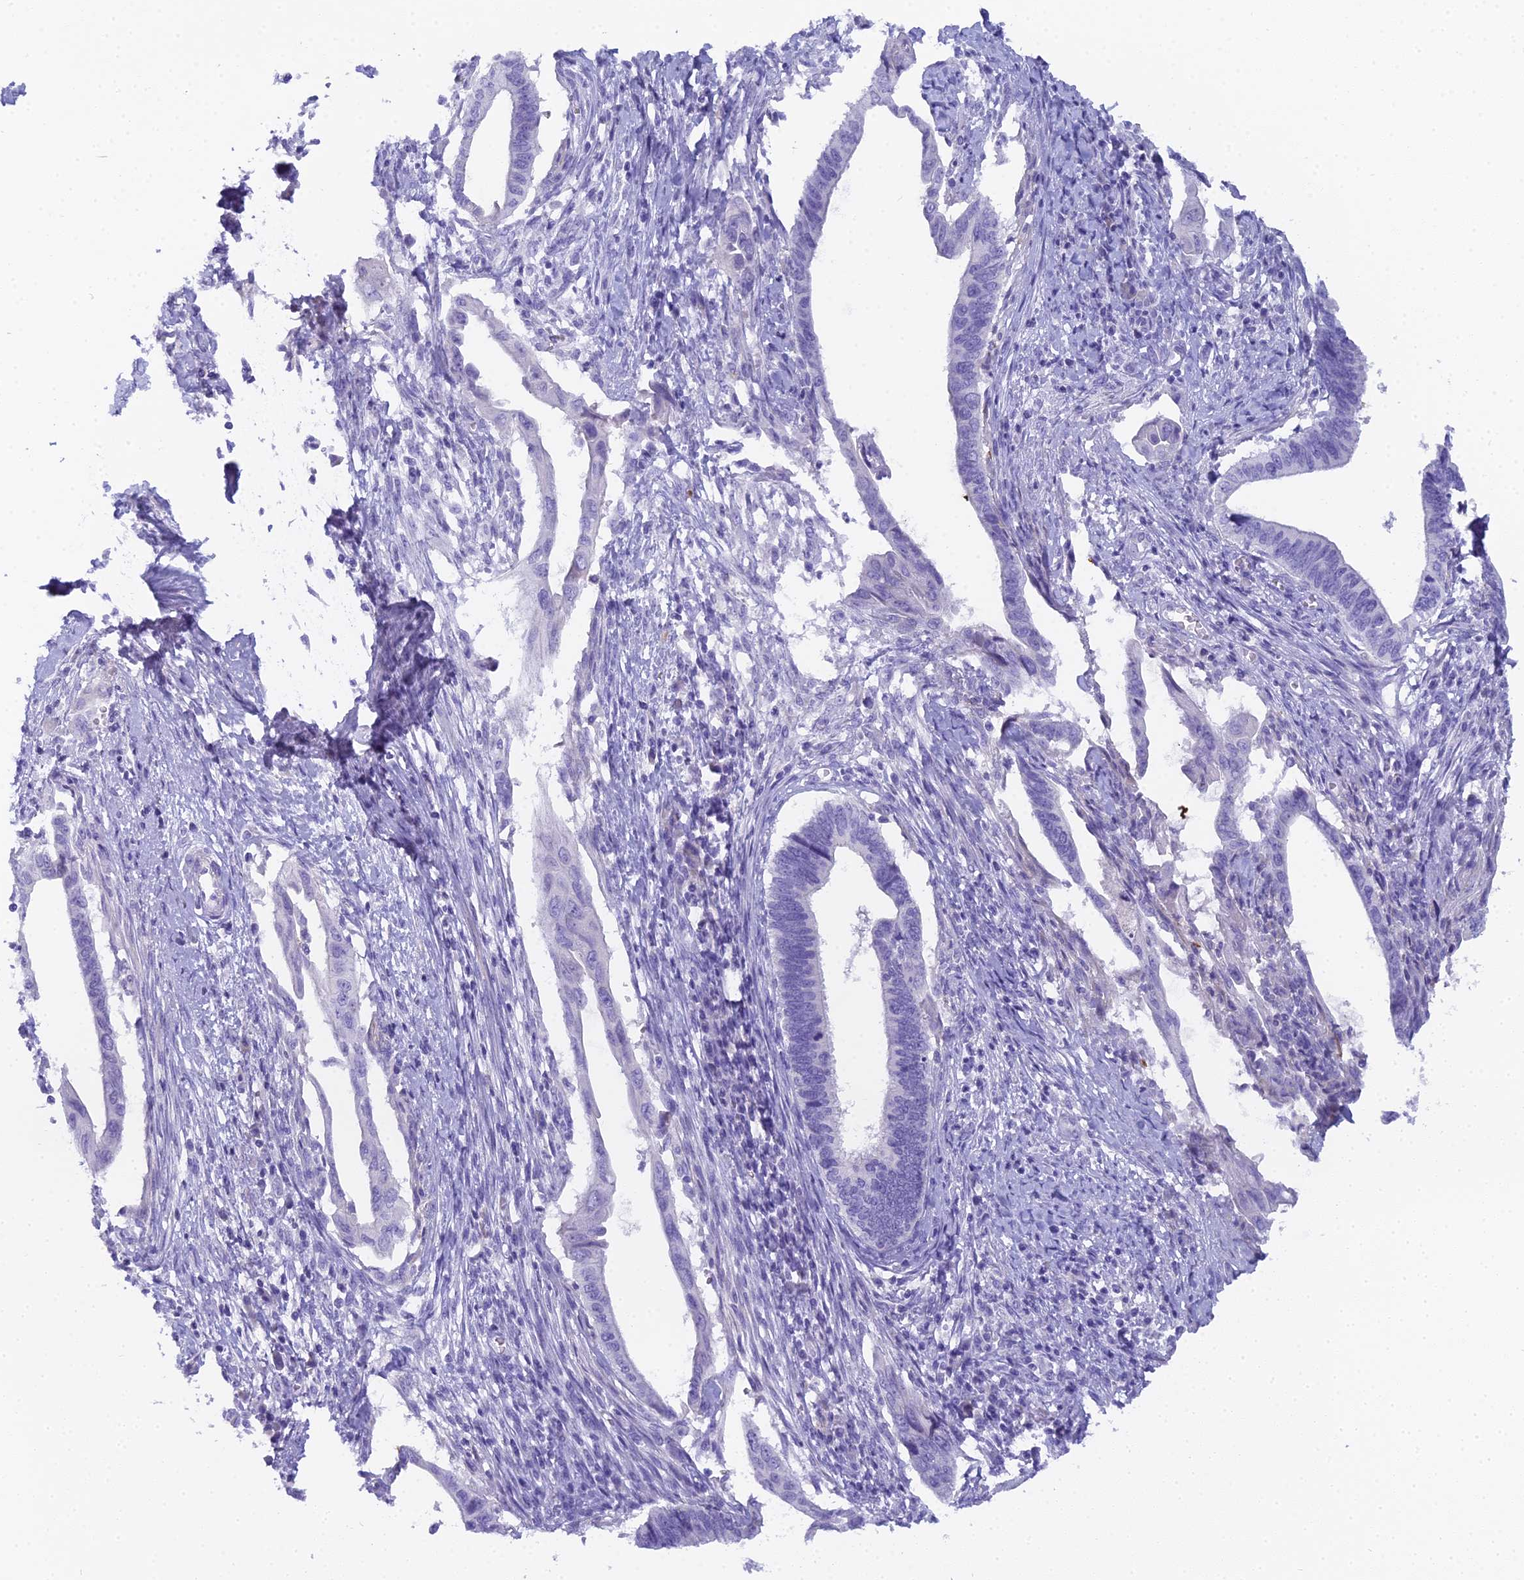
{"staining": {"intensity": "negative", "quantity": "none", "location": "none"}, "tissue": "cervical cancer", "cell_type": "Tumor cells", "image_type": "cancer", "snomed": [{"axis": "morphology", "description": "Adenocarcinoma, NOS"}, {"axis": "topography", "description": "Cervix"}], "caption": "There is no significant staining in tumor cells of adenocarcinoma (cervical).", "gene": "UNC80", "patient": {"sex": "female", "age": 42}}